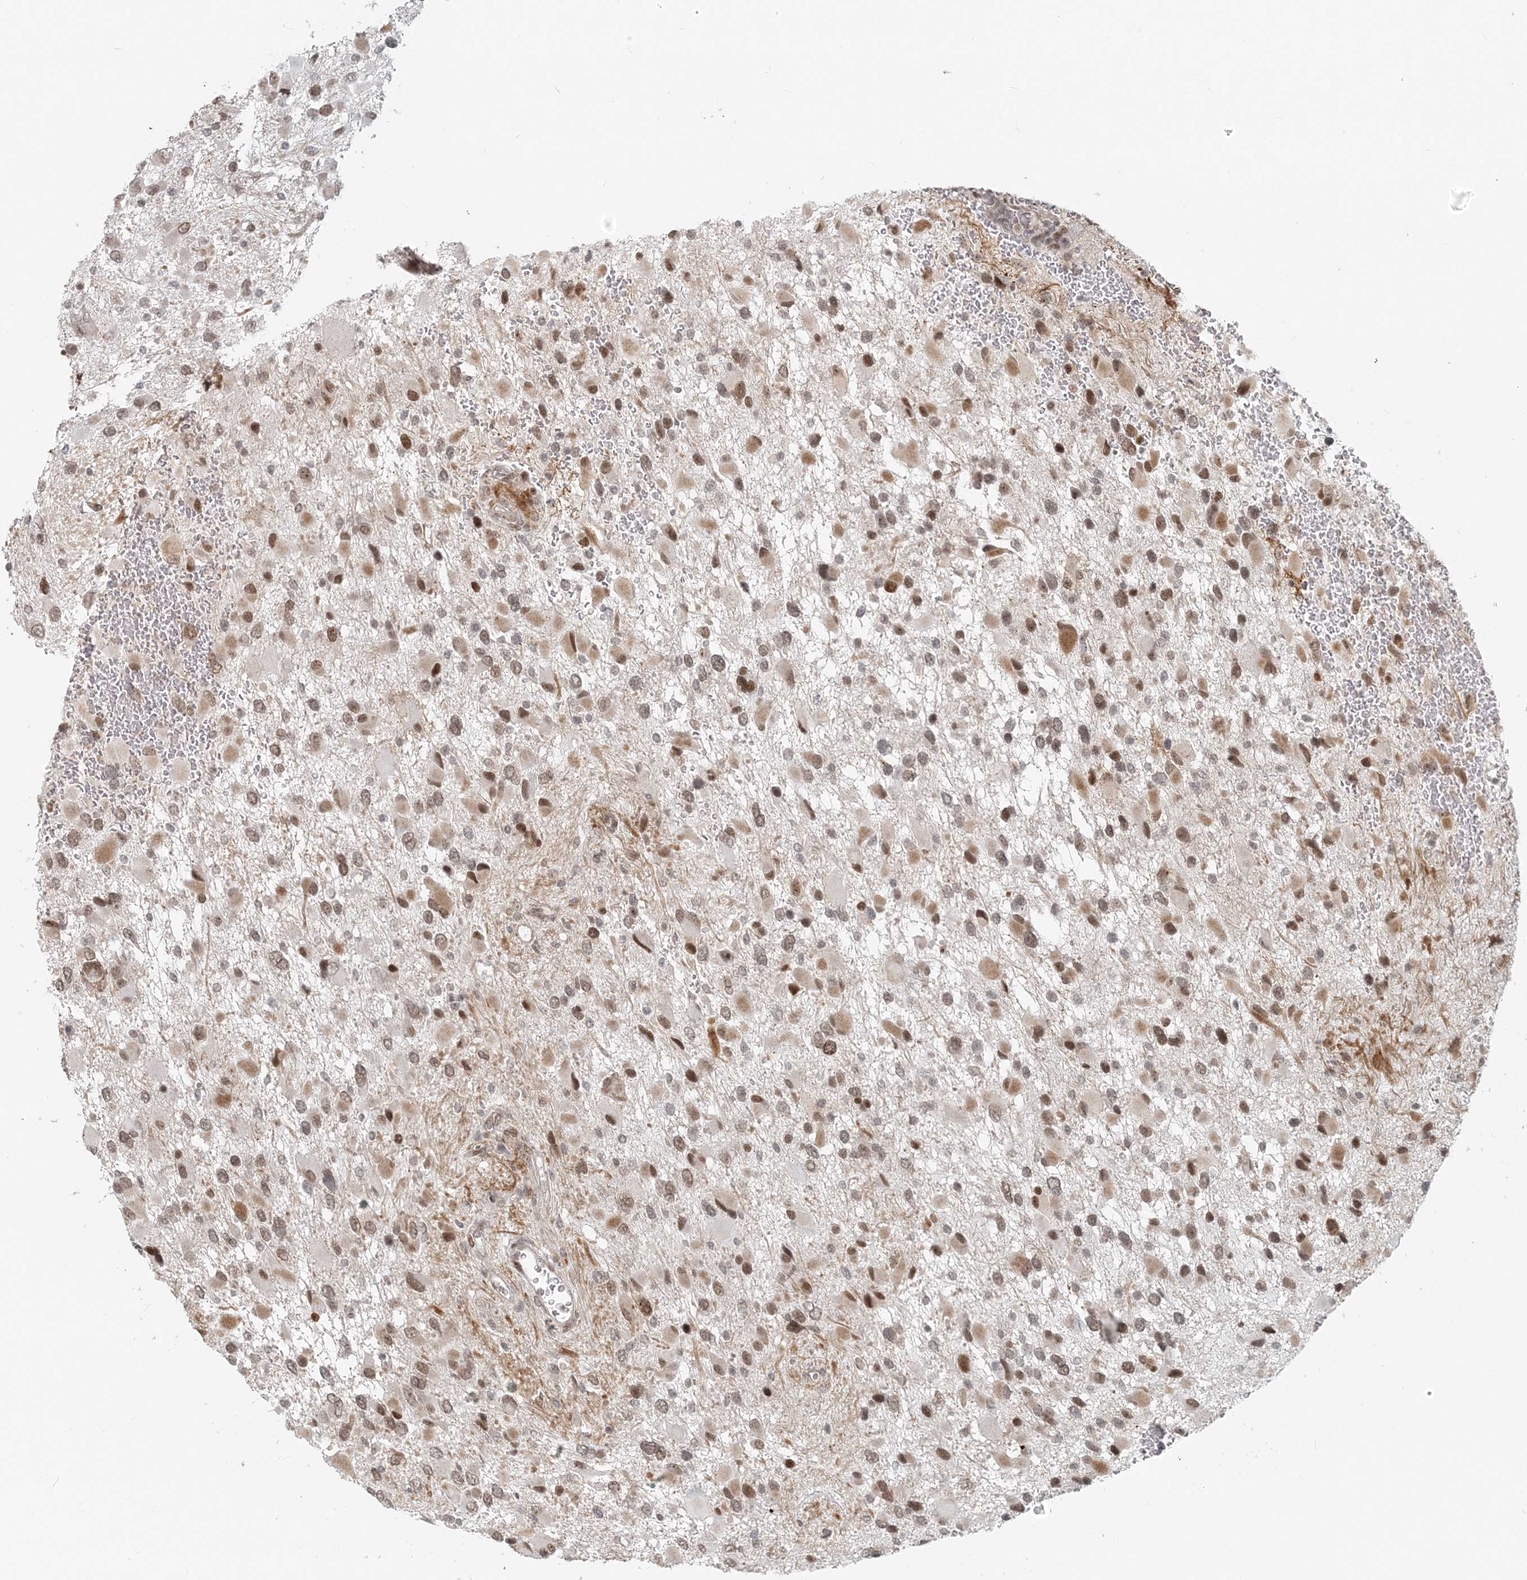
{"staining": {"intensity": "moderate", "quantity": ">75%", "location": "nuclear"}, "tissue": "glioma", "cell_type": "Tumor cells", "image_type": "cancer", "snomed": [{"axis": "morphology", "description": "Glioma, malignant, High grade"}, {"axis": "topography", "description": "Brain"}], "caption": "Tumor cells exhibit medium levels of moderate nuclear staining in about >75% of cells in glioma. (IHC, brightfield microscopy, high magnification).", "gene": "BAZ1B", "patient": {"sex": "male", "age": 53}}